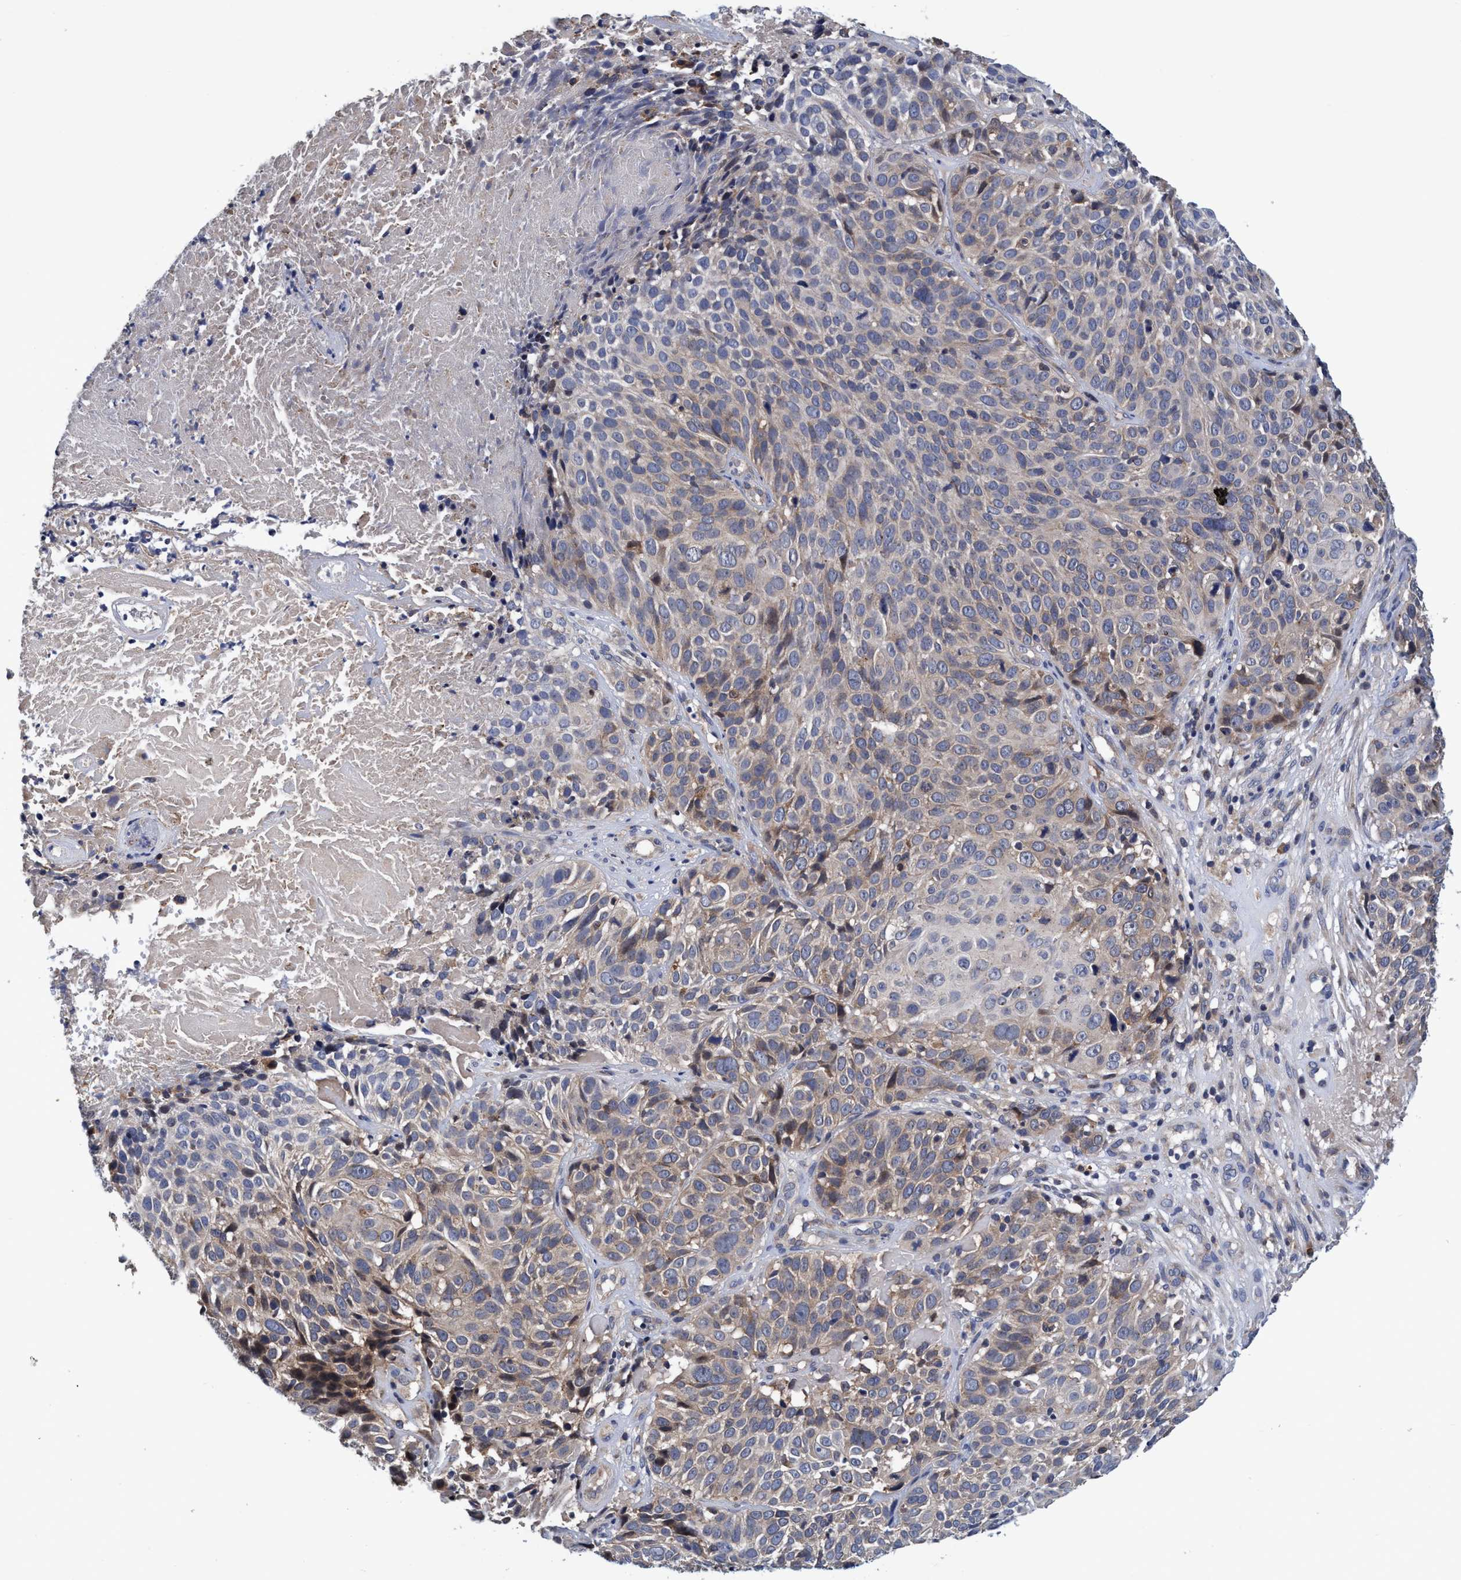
{"staining": {"intensity": "weak", "quantity": "<25%", "location": "cytoplasmic/membranous"}, "tissue": "cervical cancer", "cell_type": "Tumor cells", "image_type": "cancer", "snomed": [{"axis": "morphology", "description": "Squamous cell carcinoma, NOS"}, {"axis": "topography", "description": "Cervix"}], "caption": "Cervical squamous cell carcinoma was stained to show a protein in brown. There is no significant expression in tumor cells.", "gene": "CALCOCO2", "patient": {"sex": "female", "age": 74}}